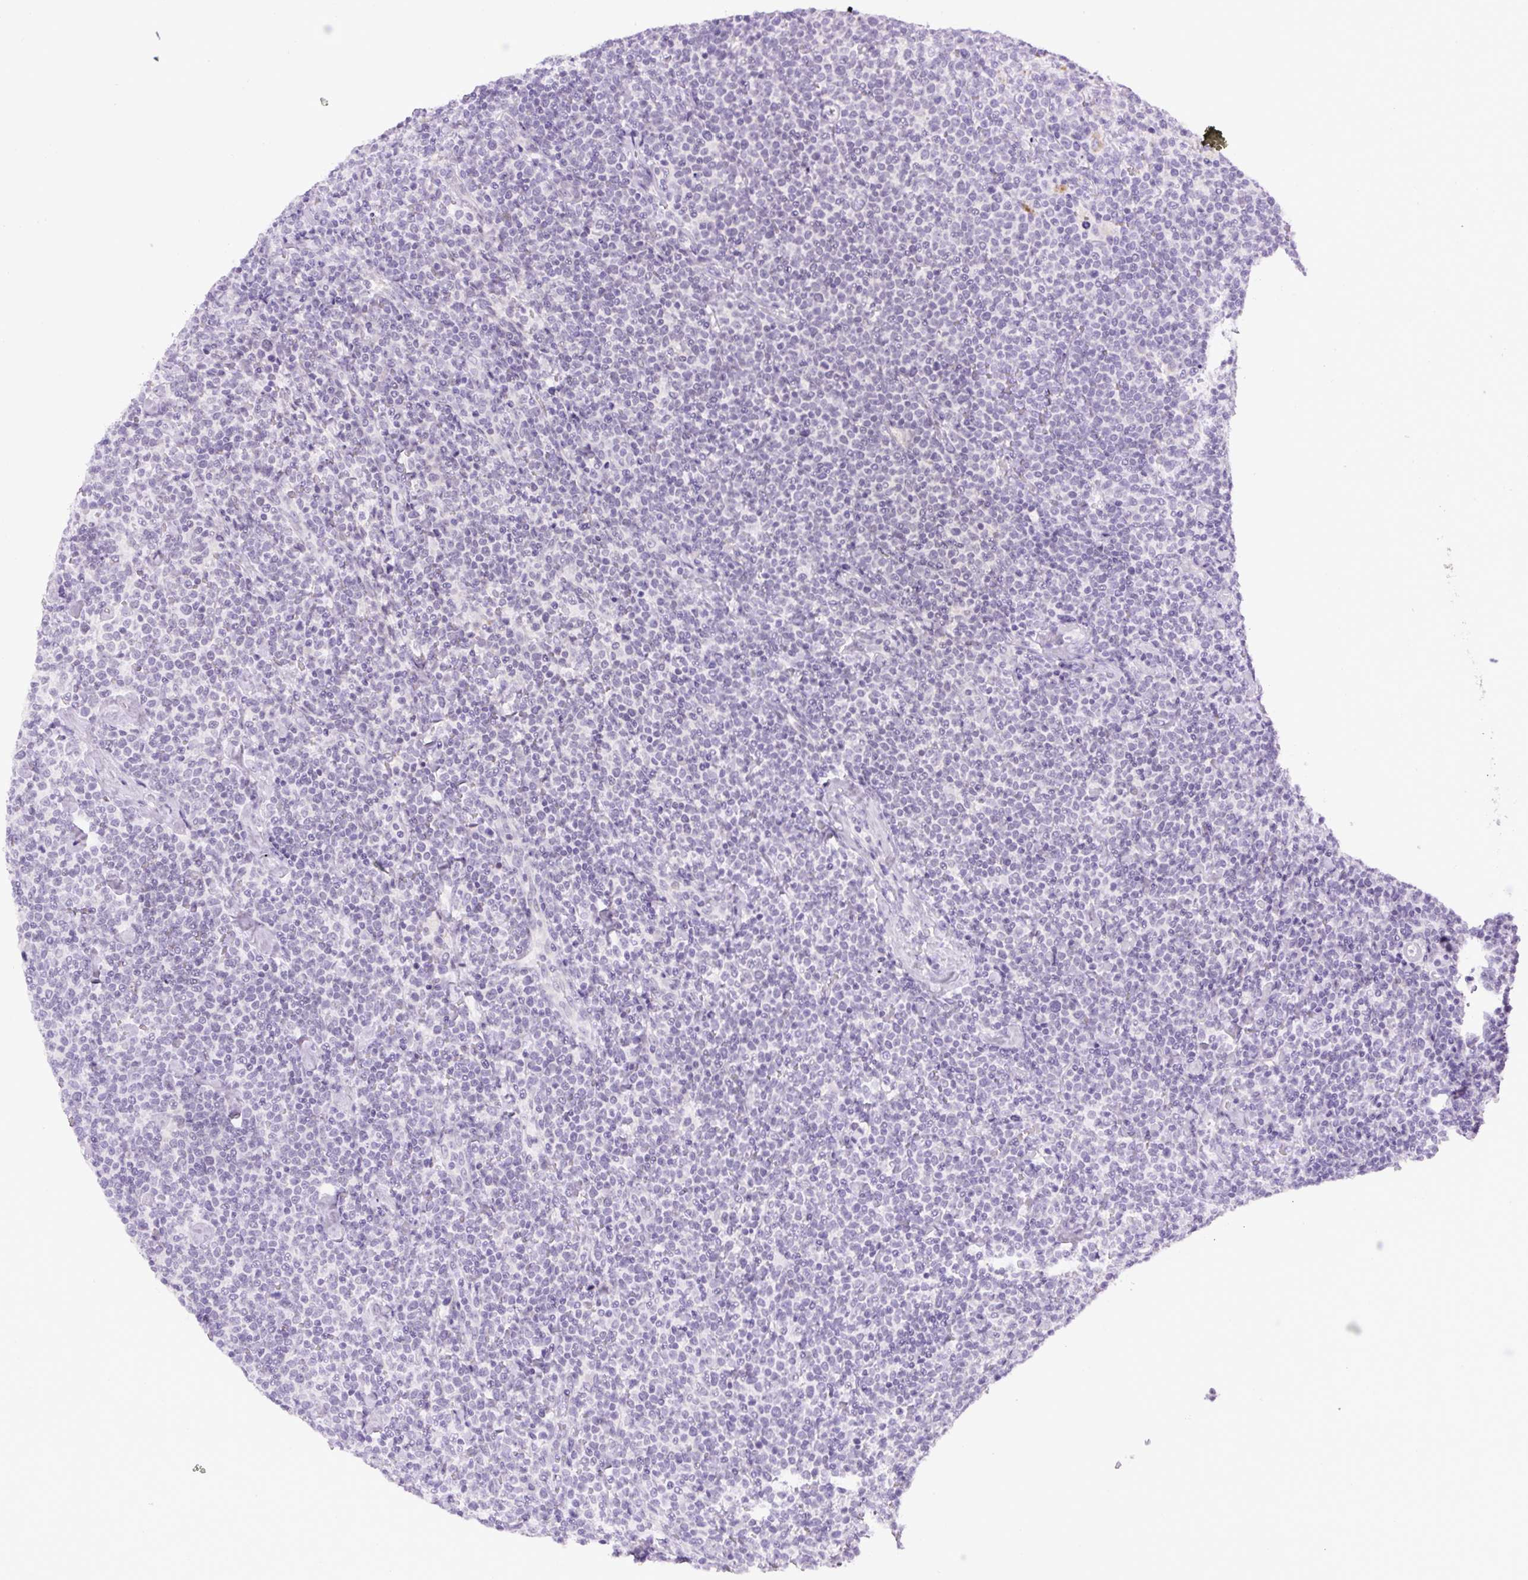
{"staining": {"intensity": "negative", "quantity": "none", "location": "none"}, "tissue": "lymphoma", "cell_type": "Tumor cells", "image_type": "cancer", "snomed": [{"axis": "morphology", "description": "Malignant lymphoma, non-Hodgkin's type, High grade"}, {"axis": "topography", "description": "Lymph node"}], "caption": "Lymphoma was stained to show a protein in brown. There is no significant expression in tumor cells.", "gene": "RHBDD2", "patient": {"sex": "male", "age": 61}}